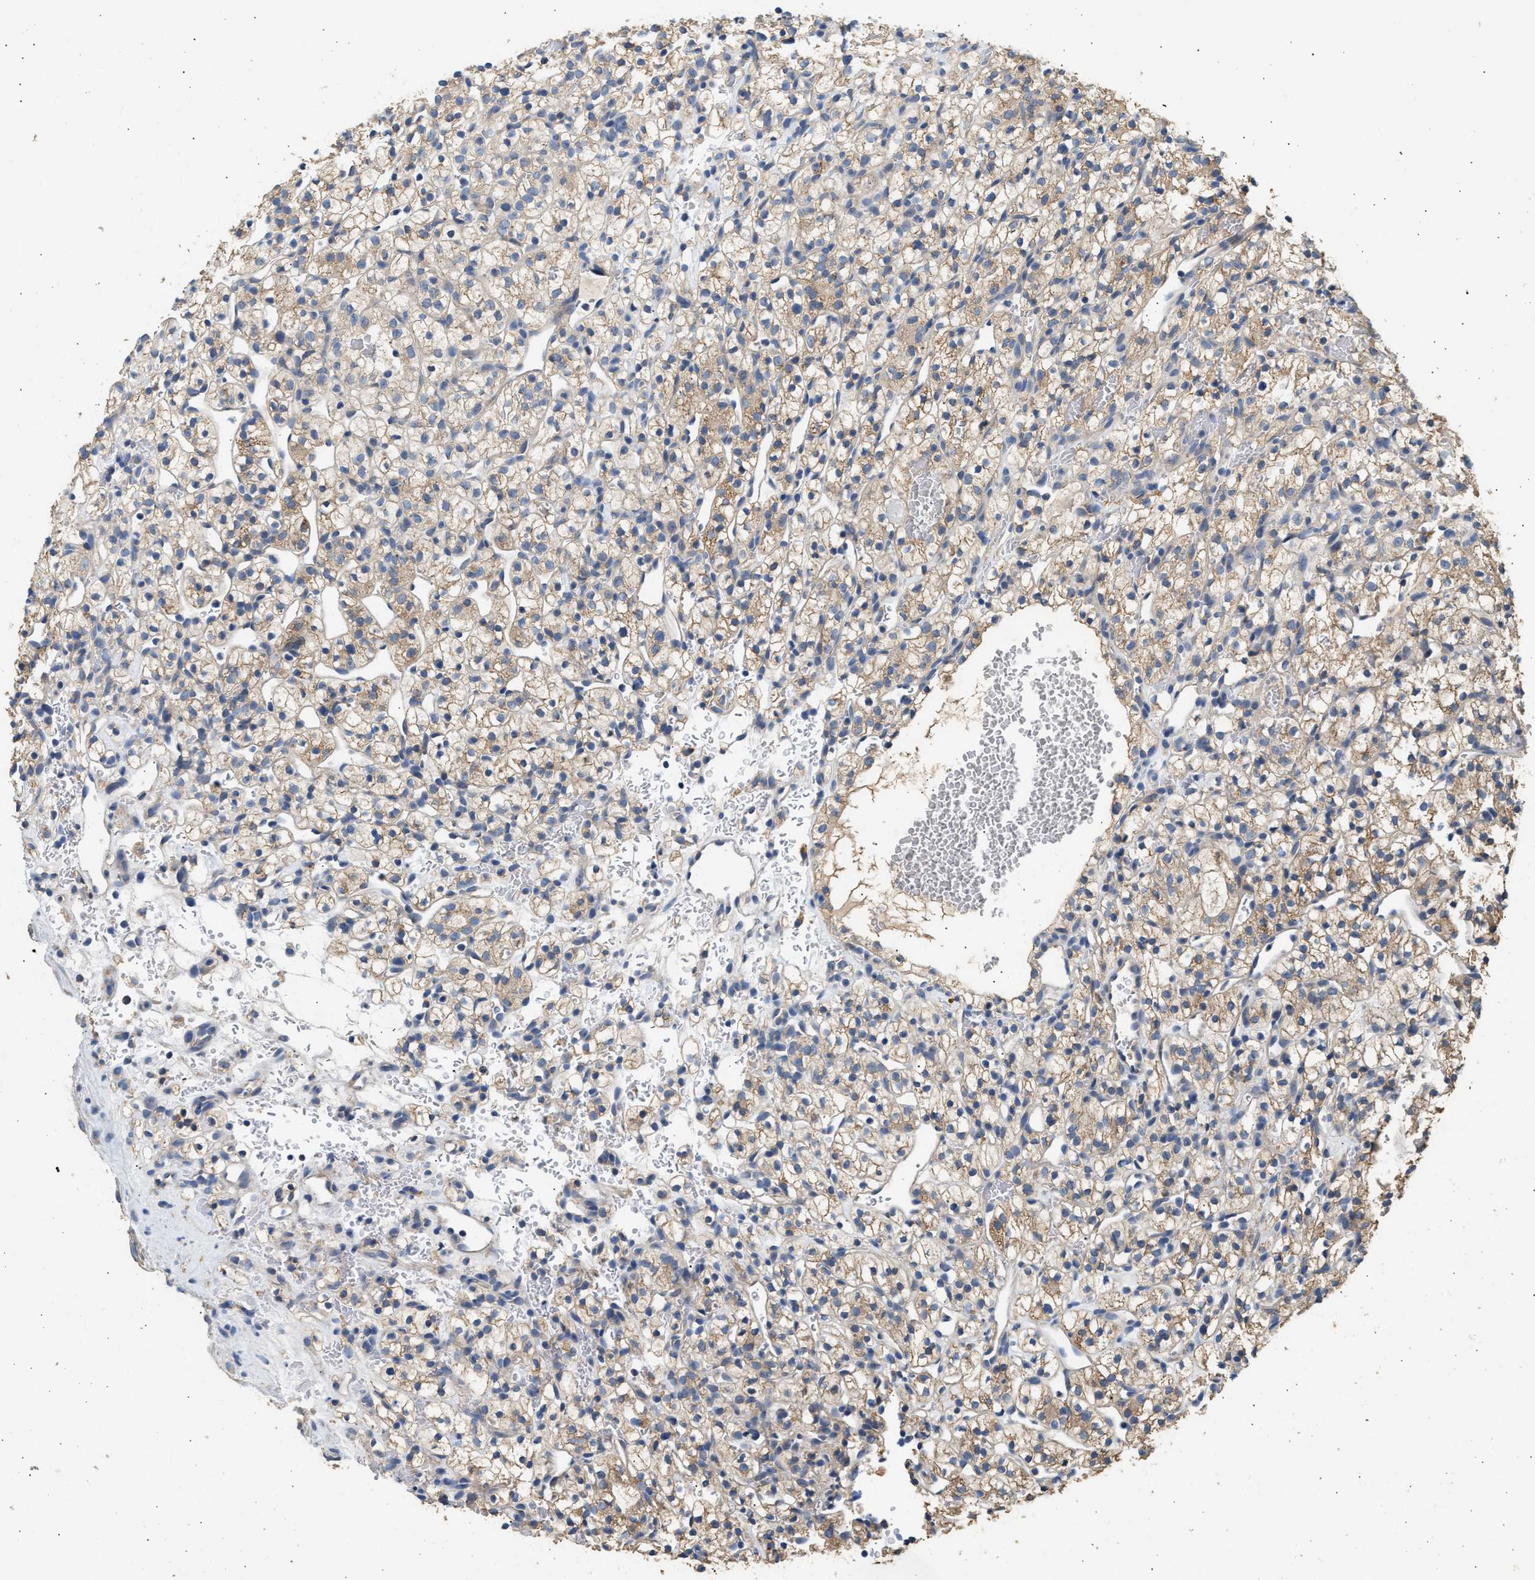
{"staining": {"intensity": "moderate", "quantity": ">75%", "location": "cytoplasmic/membranous"}, "tissue": "renal cancer", "cell_type": "Tumor cells", "image_type": "cancer", "snomed": [{"axis": "morphology", "description": "Adenocarcinoma, NOS"}, {"axis": "topography", "description": "Kidney"}], "caption": "Adenocarcinoma (renal) stained with immunohistochemistry (IHC) displays moderate cytoplasmic/membranous staining in approximately >75% of tumor cells.", "gene": "WDR31", "patient": {"sex": "female", "age": 57}}